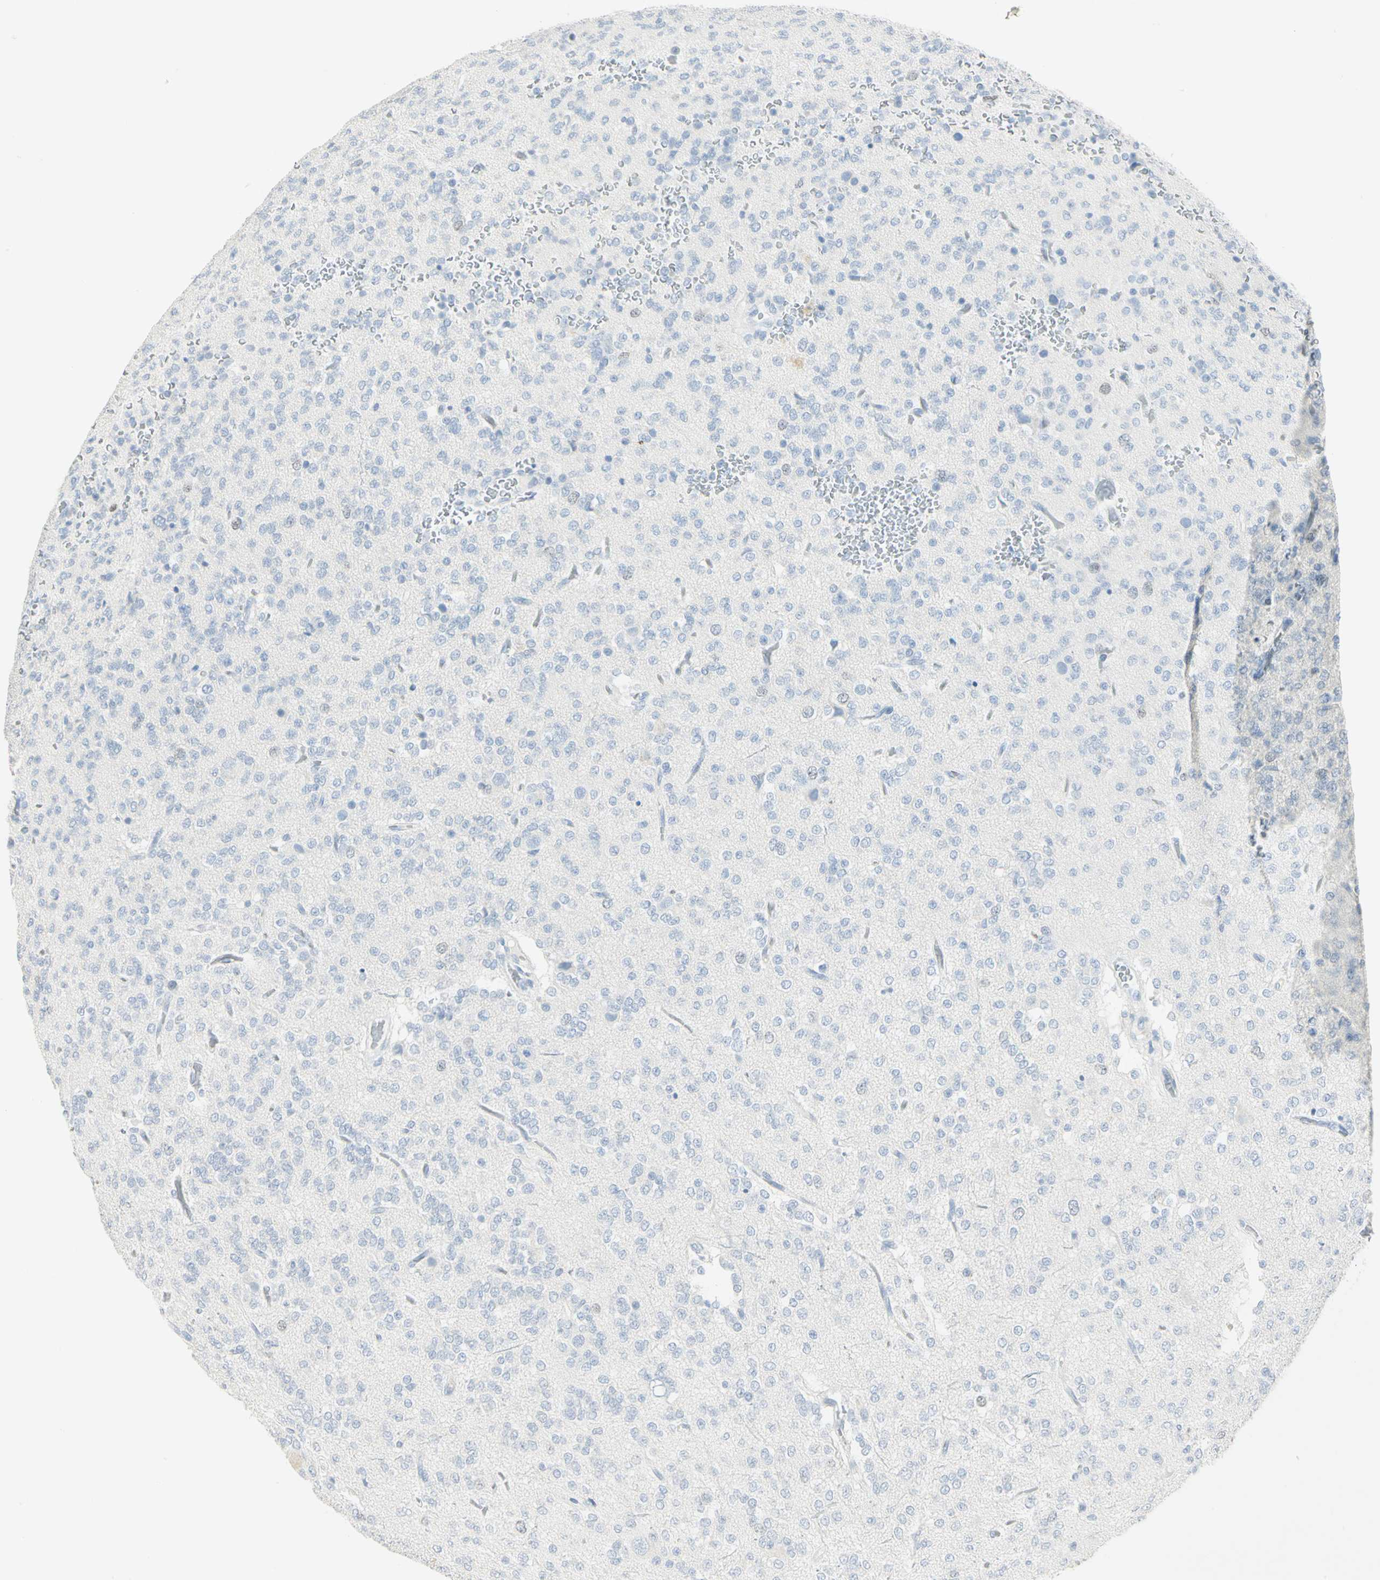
{"staining": {"intensity": "negative", "quantity": "none", "location": "none"}, "tissue": "glioma", "cell_type": "Tumor cells", "image_type": "cancer", "snomed": [{"axis": "morphology", "description": "Glioma, malignant, Low grade"}, {"axis": "topography", "description": "Brain"}], "caption": "There is no significant positivity in tumor cells of glioma. Nuclei are stained in blue.", "gene": "HELLS", "patient": {"sex": "male", "age": 38}}